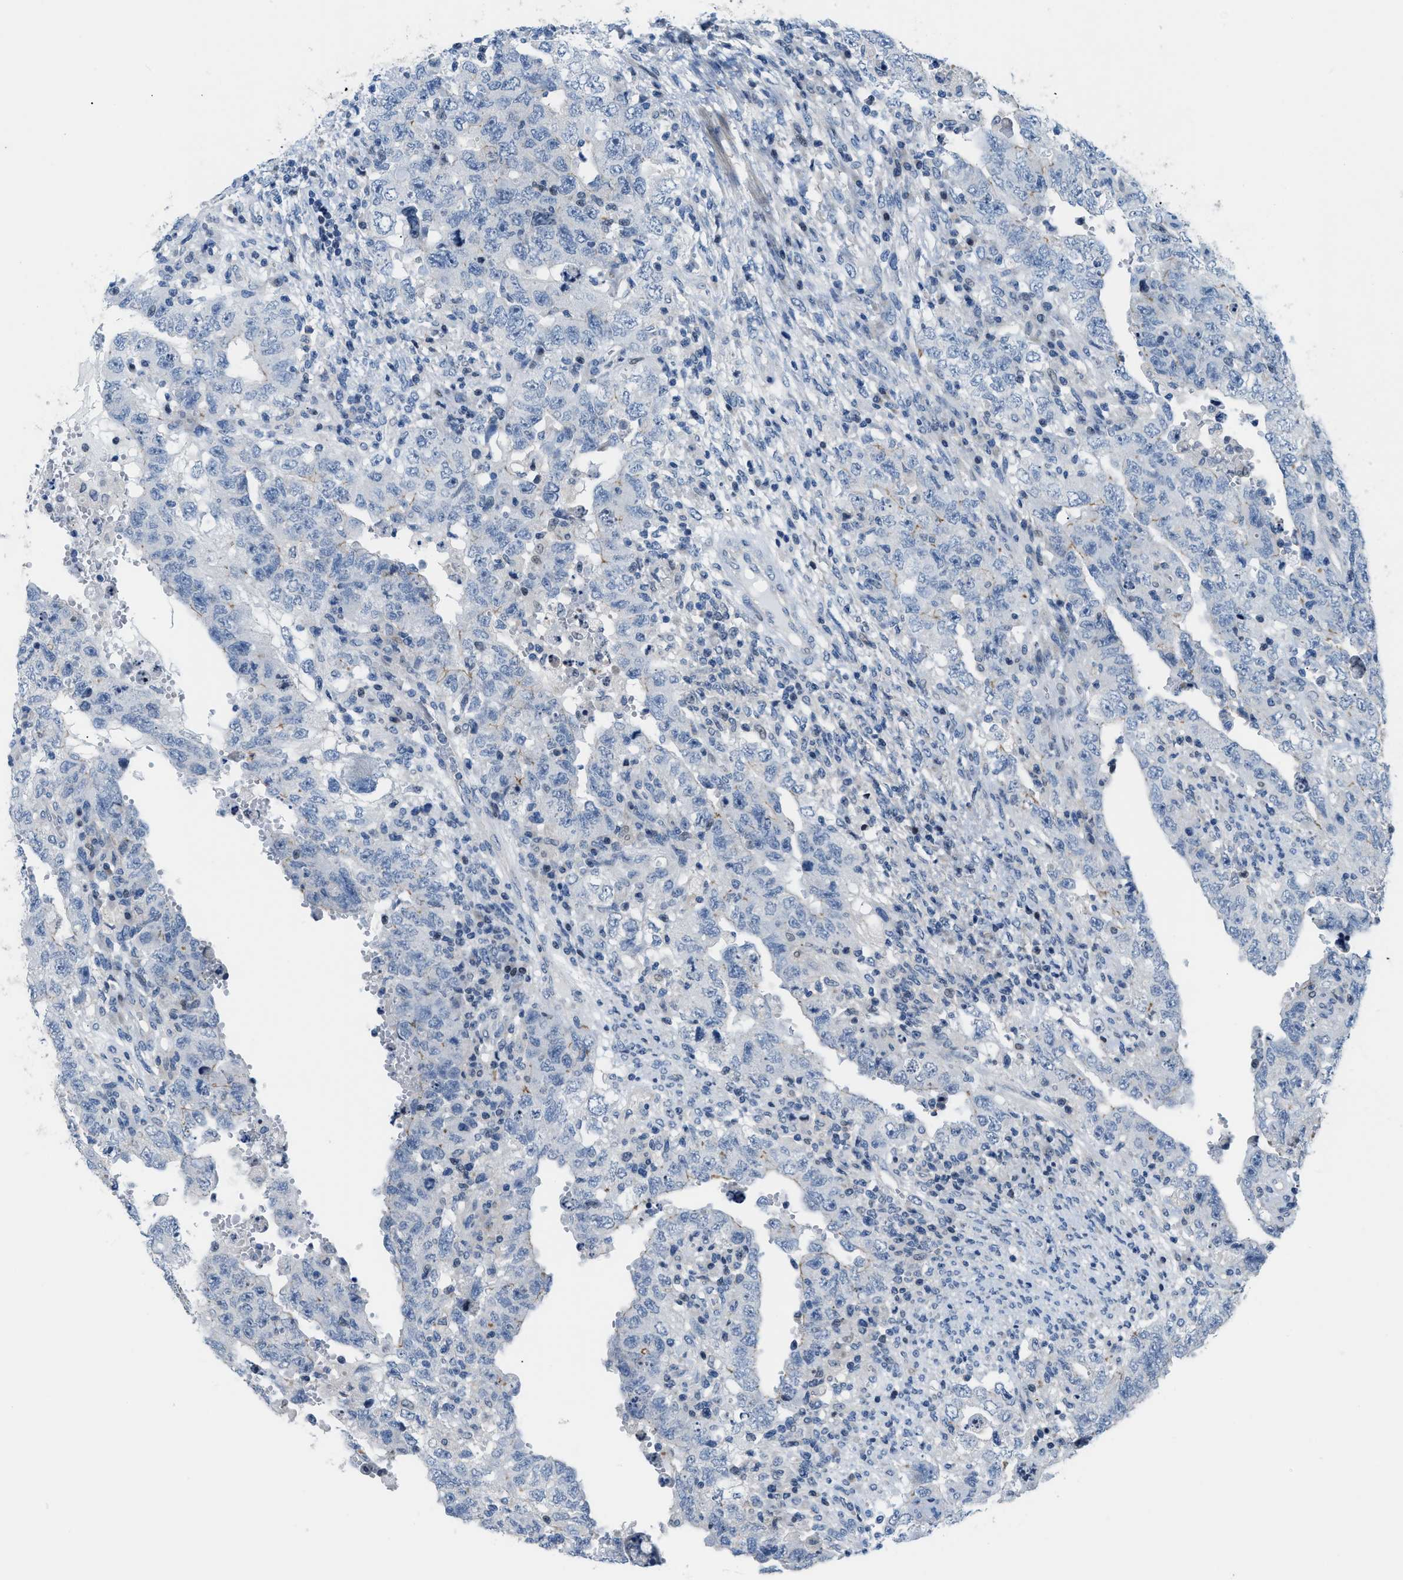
{"staining": {"intensity": "negative", "quantity": "none", "location": "none"}, "tissue": "testis cancer", "cell_type": "Tumor cells", "image_type": "cancer", "snomed": [{"axis": "morphology", "description": "Carcinoma, Embryonal, NOS"}, {"axis": "topography", "description": "Testis"}], "caption": "The immunohistochemistry micrograph has no significant positivity in tumor cells of embryonal carcinoma (testis) tissue.", "gene": "FDCSP", "patient": {"sex": "male", "age": 26}}